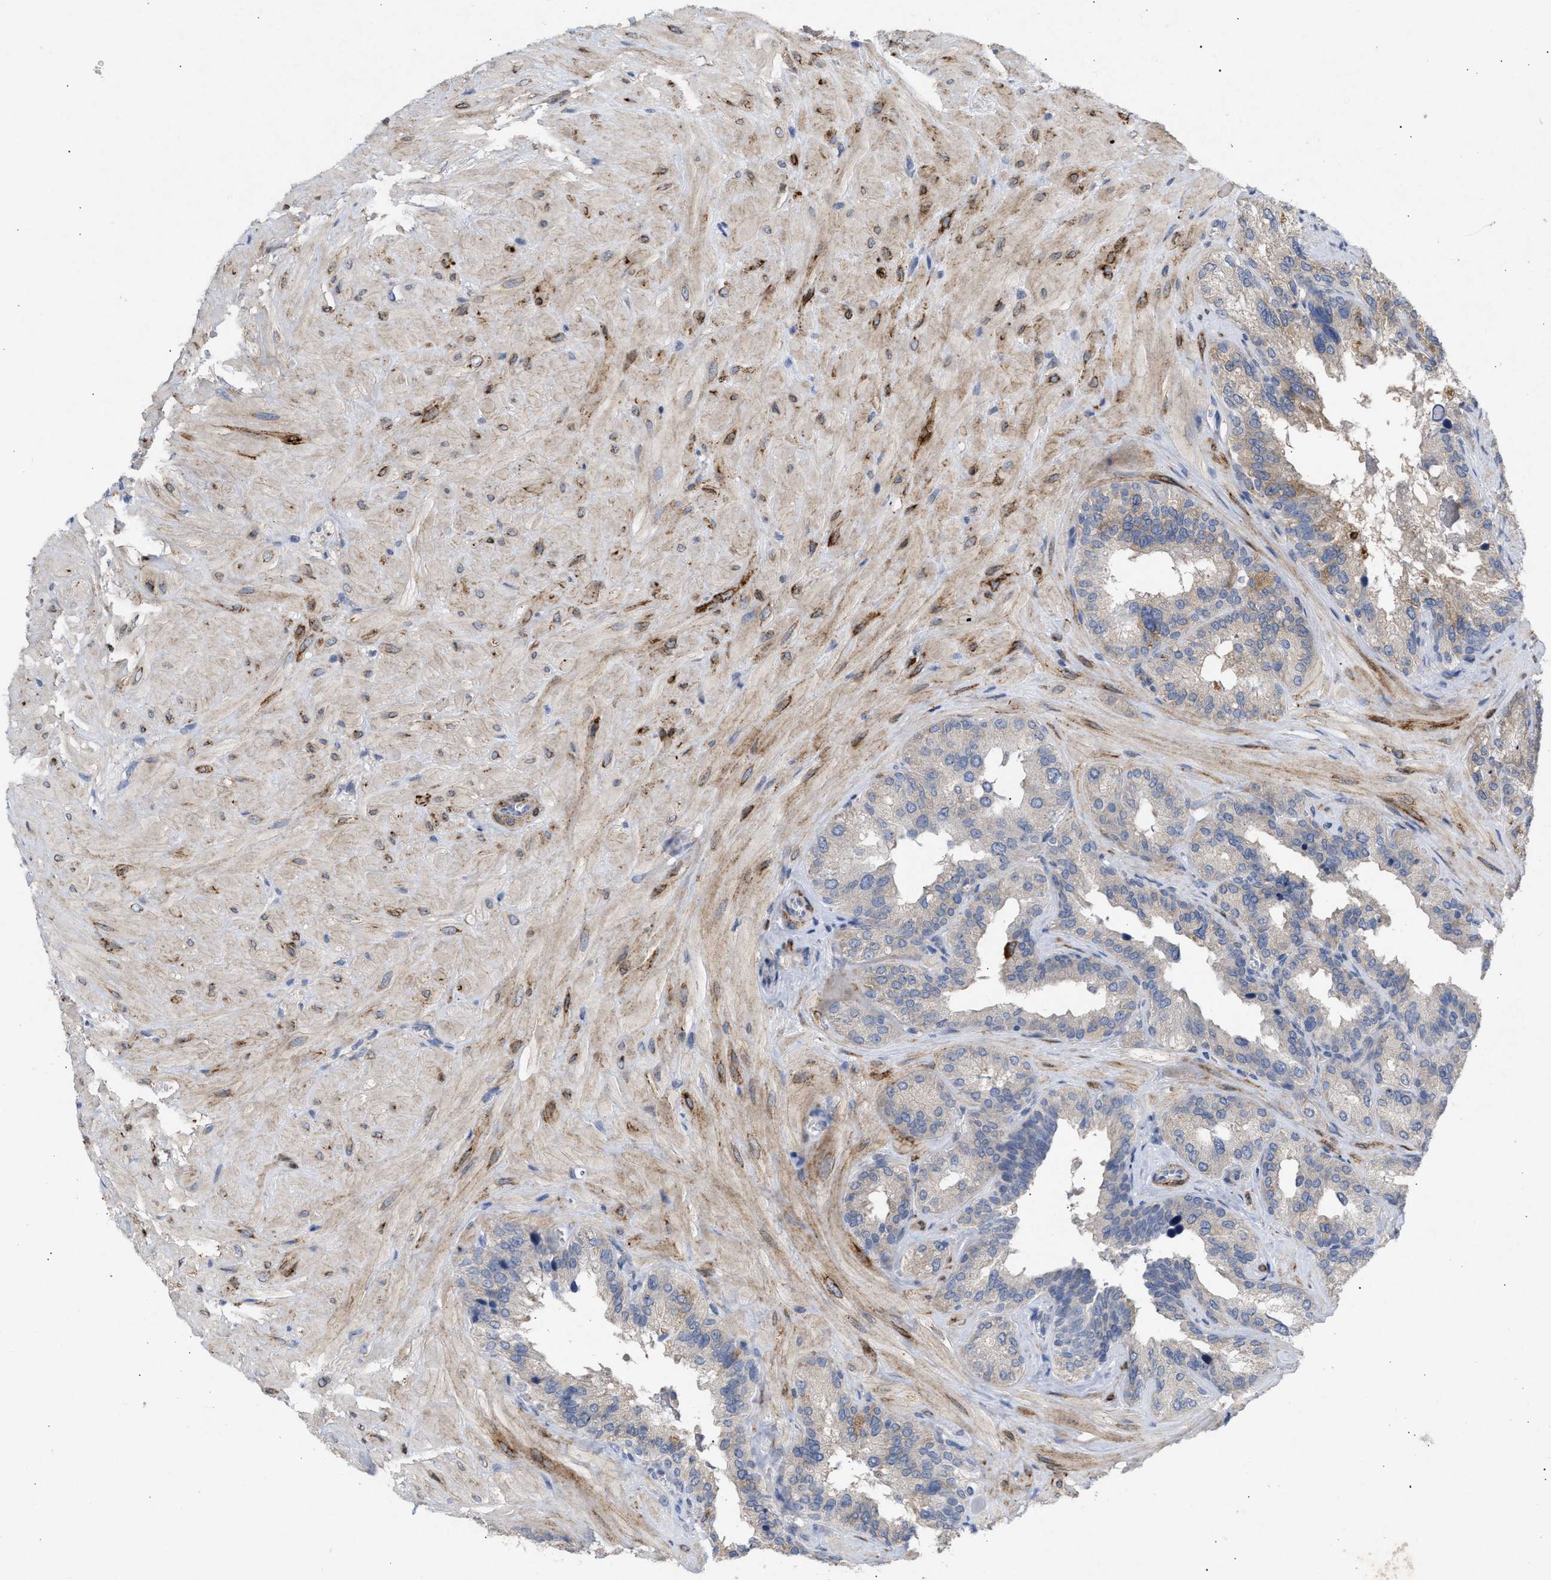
{"staining": {"intensity": "weak", "quantity": "25%-75%", "location": "cytoplasmic/membranous"}, "tissue": "seminal vesicle", "cell_type": "Glandular cells", "image_type": "normal", "snomed": [{"axis": "morphology", "description": "Normal tissue, NOS"}, {"axis": "topography", "description": "Prostate"}, {"axis": "topography", "description": "Seminal veicle"}], "caption": "Immunohistochemical staining of normal human seminal vesicle displays weak cytoplasmic/membranous protein staining in approximately 25%-75% of glandular cells.", "gene": "SELENOM", "patient": {"sex": "male", "age": 51}}